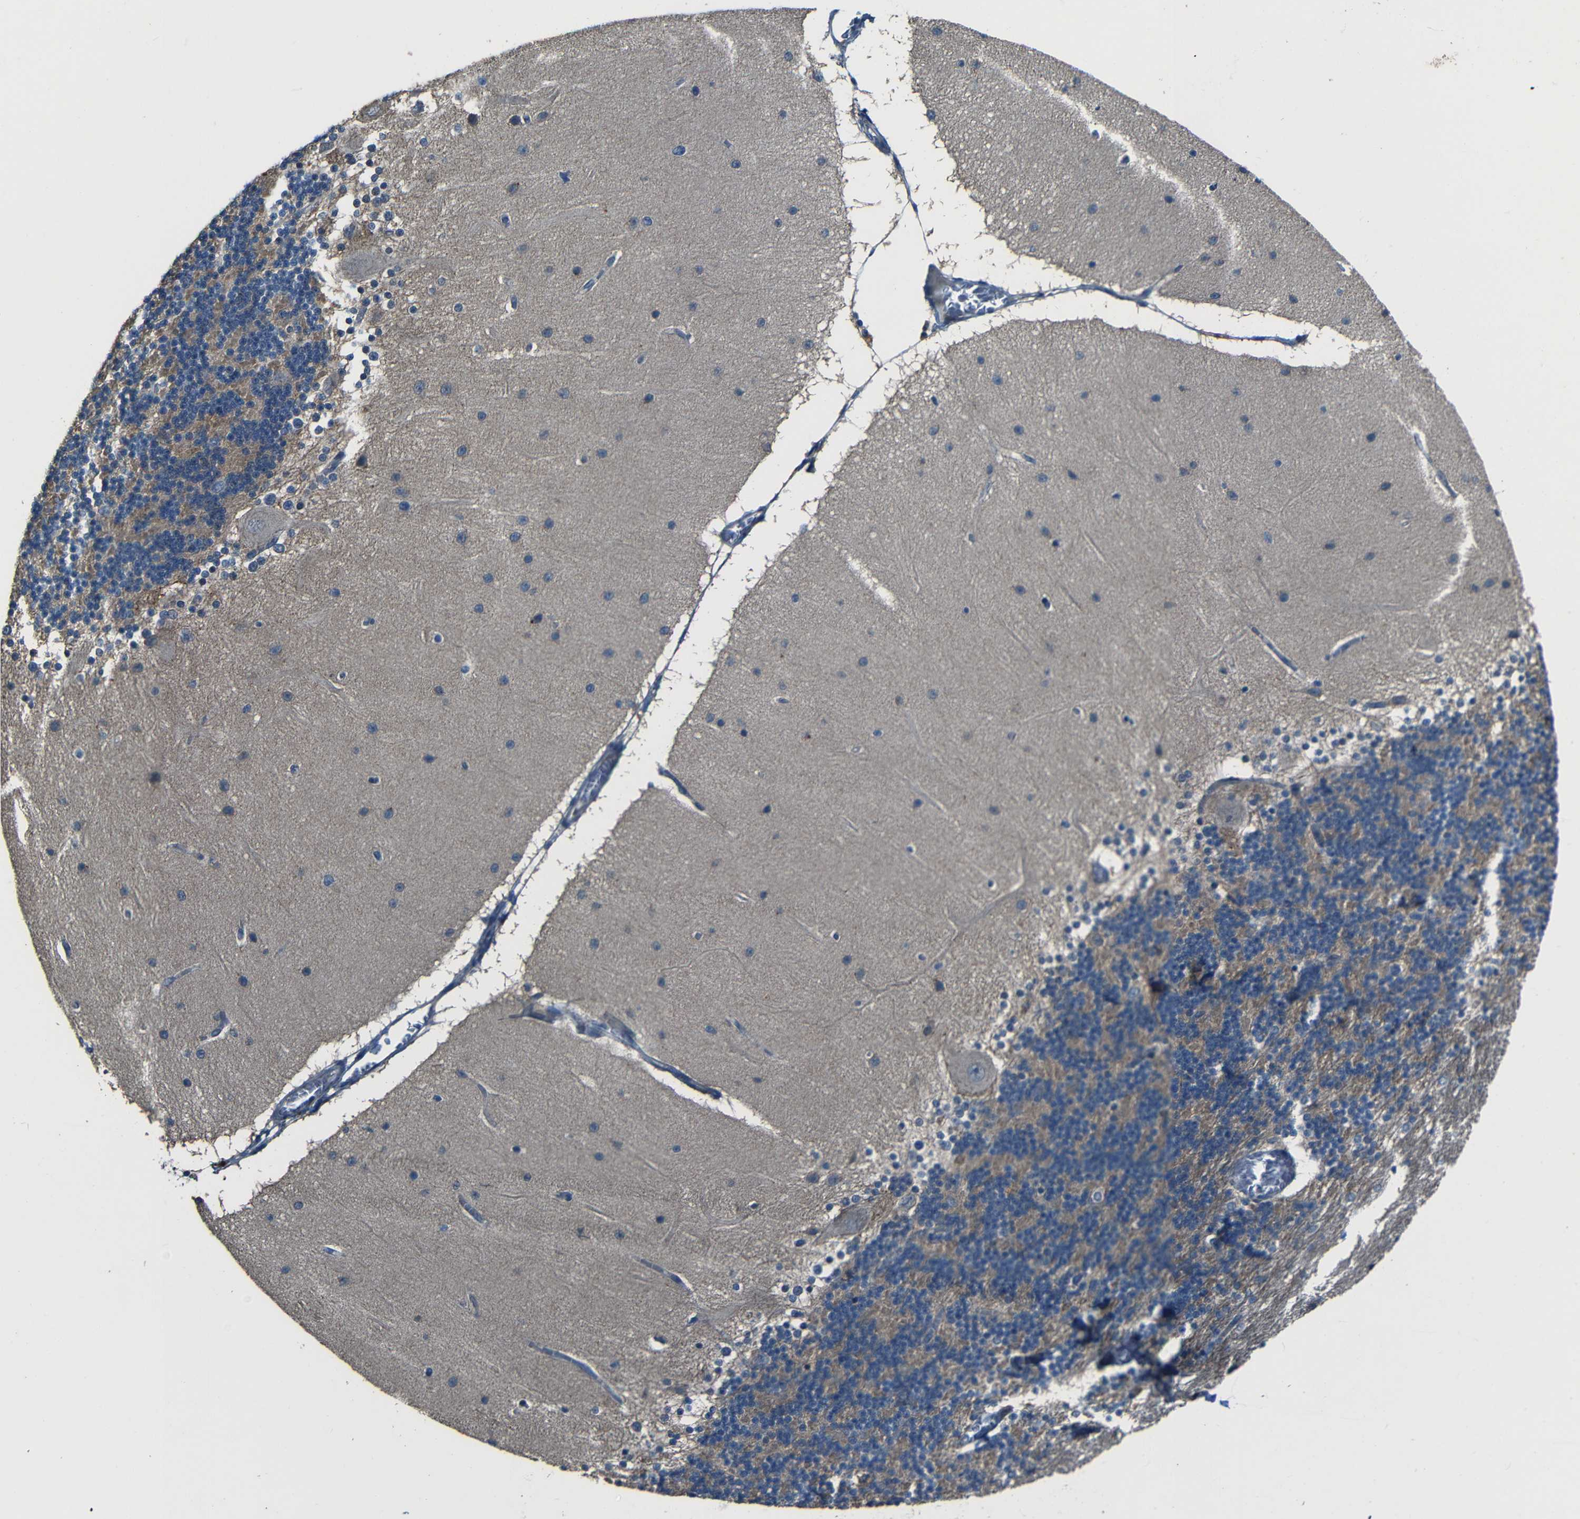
{"staining": {"intensity": "weak", "quantity": "25%-75%", "location": "cytoplasmic/membranous"}, "tissue": "cerebellum", "cell_type": "Cells in granular layer", "image_type": "normal", "snomed": [{"axis": "morphology", "description": "Normal tissue, NOS"}, {"axis": "topography", "description": "Cerebellum"}], "caption": "A micrograph of cerebellum stained for a protein exhibits weak cytoplasmic/membranous brown staining in cells in granular layer. The protein of interest is stained brown, and the nuclei are stained in blue (DAB (3,3'-diaminobenzidine) IHC with brightfield microscopy, high magnification).", "gene": "SLA", "patient": {"sex": "female", "age": 54}}